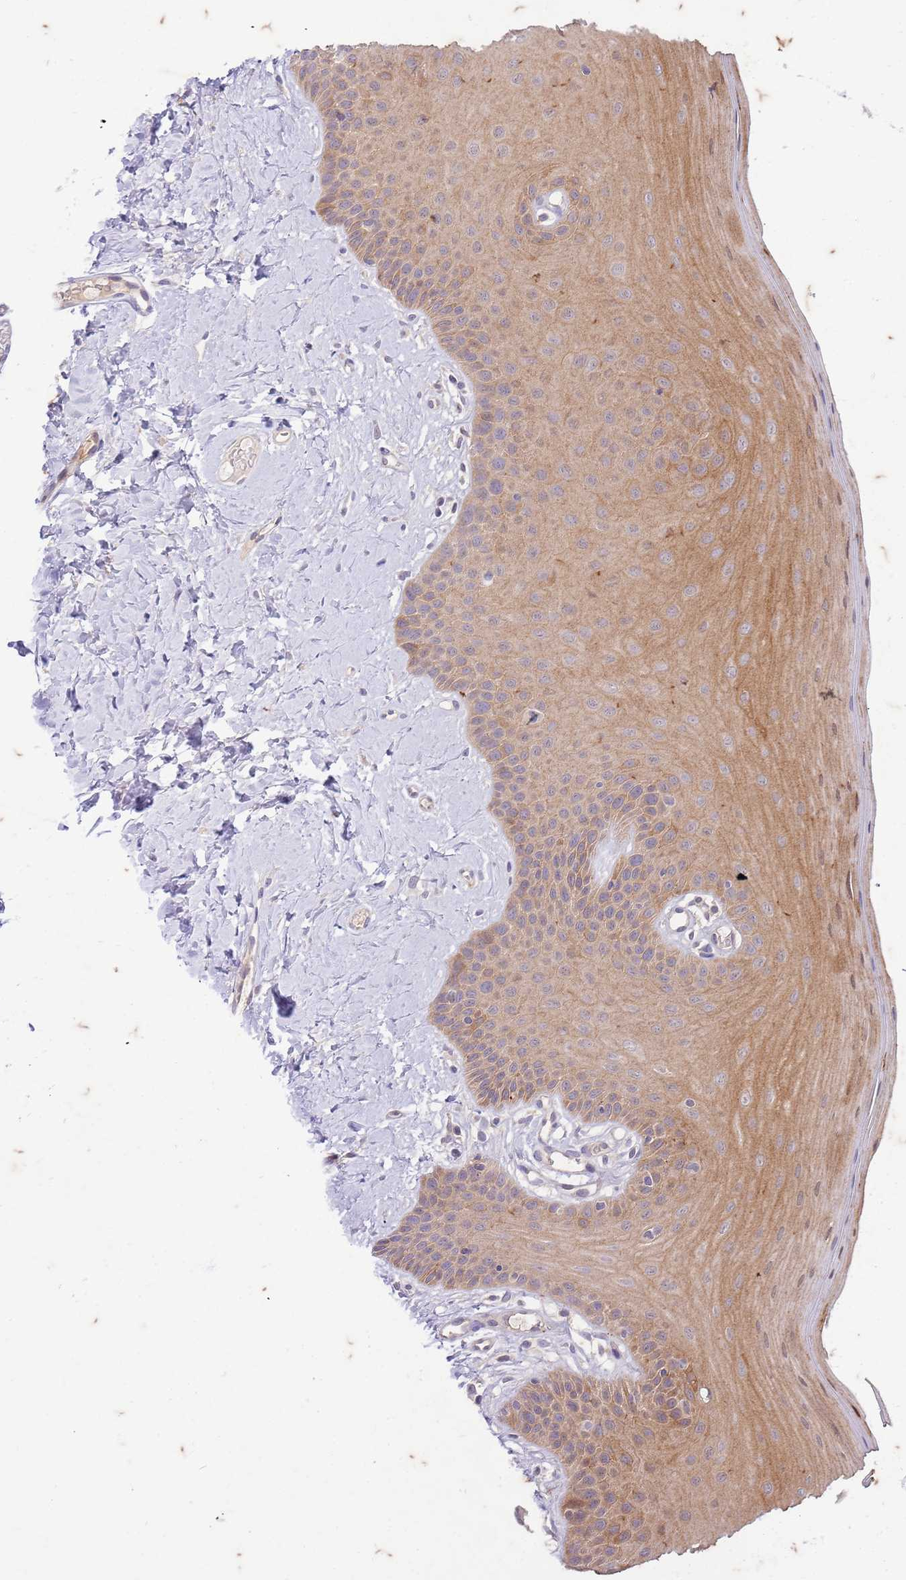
{"staining": {"intensity": "moderate", "quantity": ">75%", "location": "cytoplasmic/membranous"}, "tissue": "oral mucosa", "cell_type": "Squamous epithelial cells", "image_type": "normal", "snomed": [{"axis": "morphology", "description": "Normal tissue, NOS"}, {"axis": "topography", "description": "Oral tissue"}], "caption": "Squamous epithelial cells display moderate cytoplasmic/membranous staining in approximately >75% of cells in normal oral mucosa.", "gene": "RAPGEF3", "patient": {"sex": "male", "age": 74}}